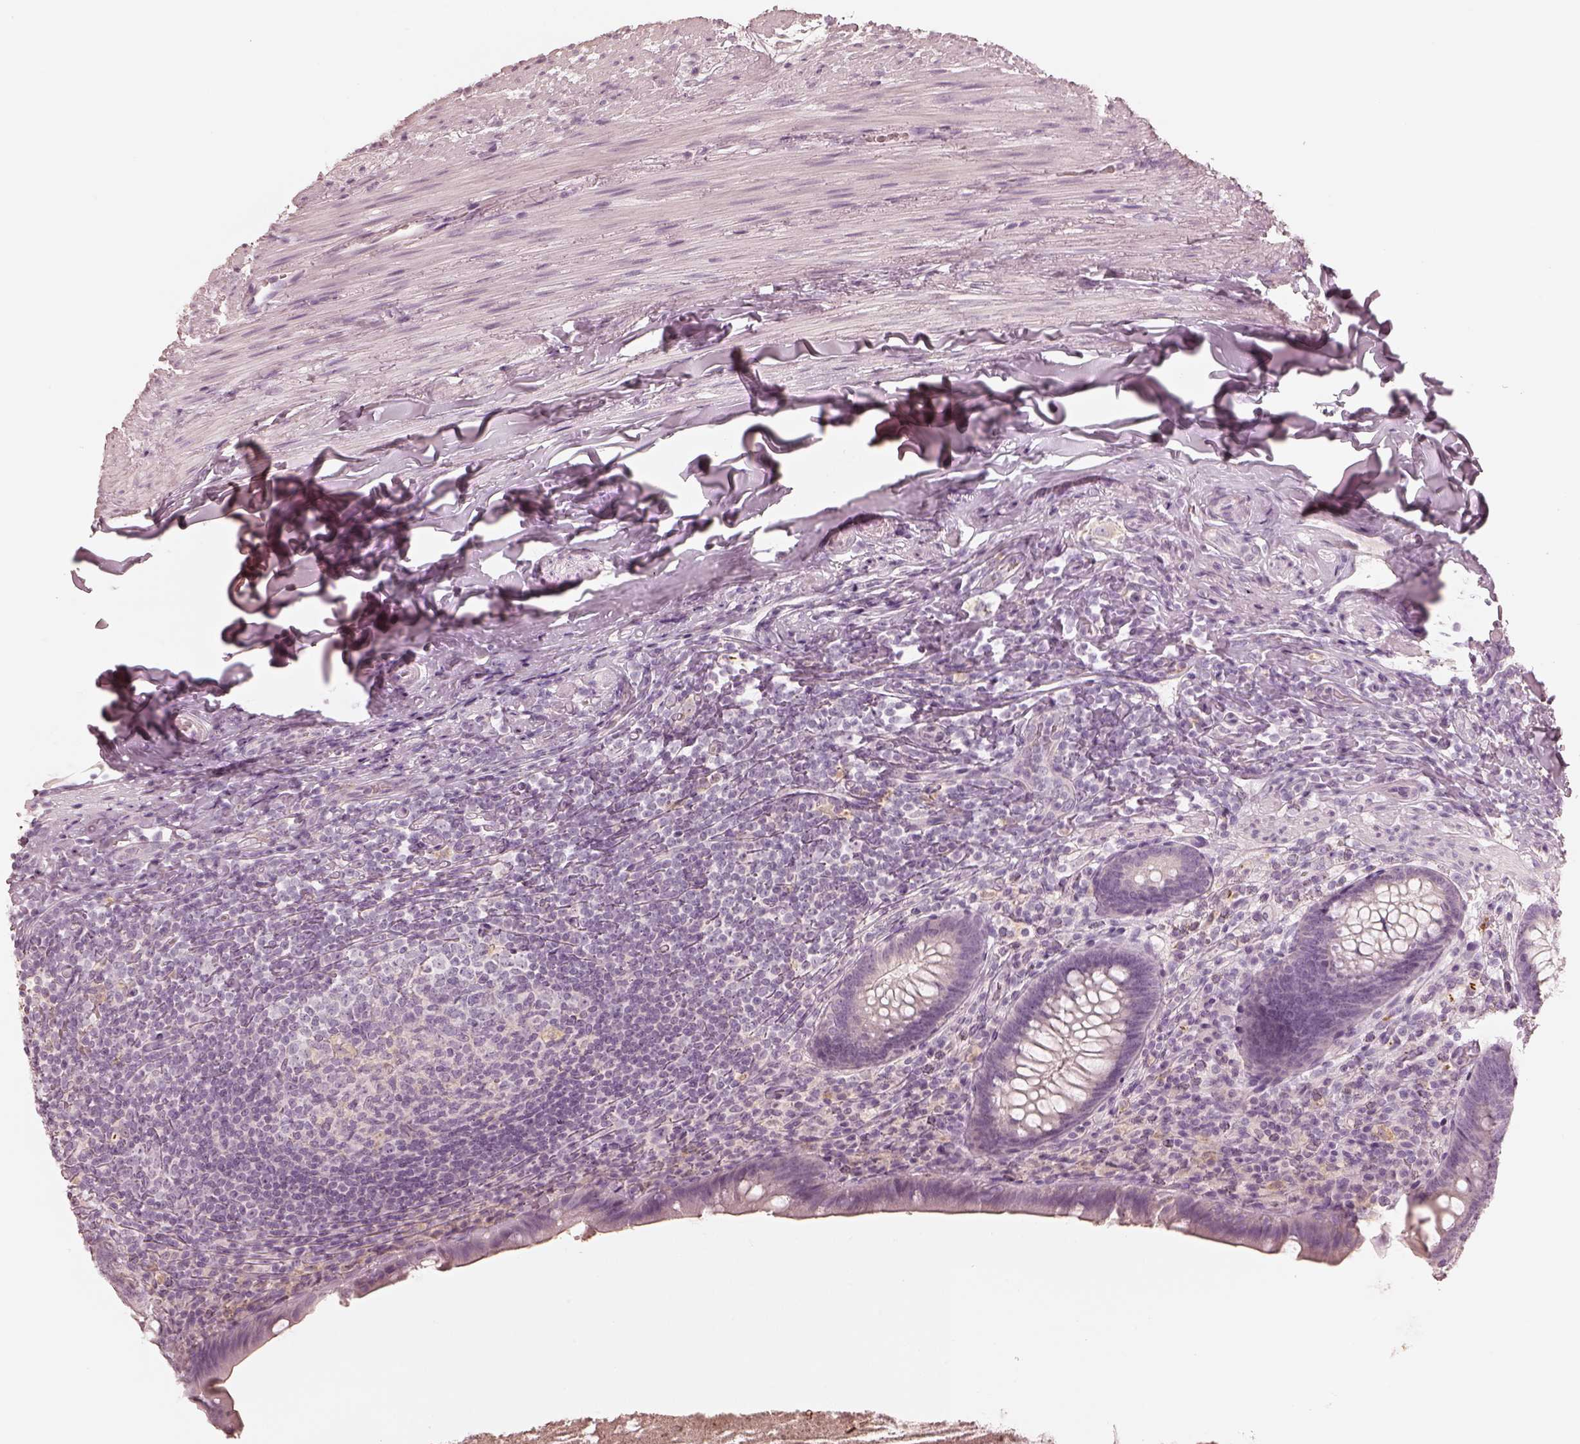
{"staining": {"intensity": "negative", "quantity": "none", "location": "none"}, "tissue": "appendix", "cell_type": "Glandular cells", "image_type": "normal", "snomed": [{"axis": "morphology", "description": "Normal tissue, NOS"}, {"axis": "topography", "description": "Appendix"}], "caption": "Glandular cells show no significant protein positivity in unremarkable appendix. (DAB (3,3'-diaminobenzidine) immunohistochemistry with hematoxylin counter stain).", "gene": "CALR3", "patient": {"sex": "male", "age": 47}}